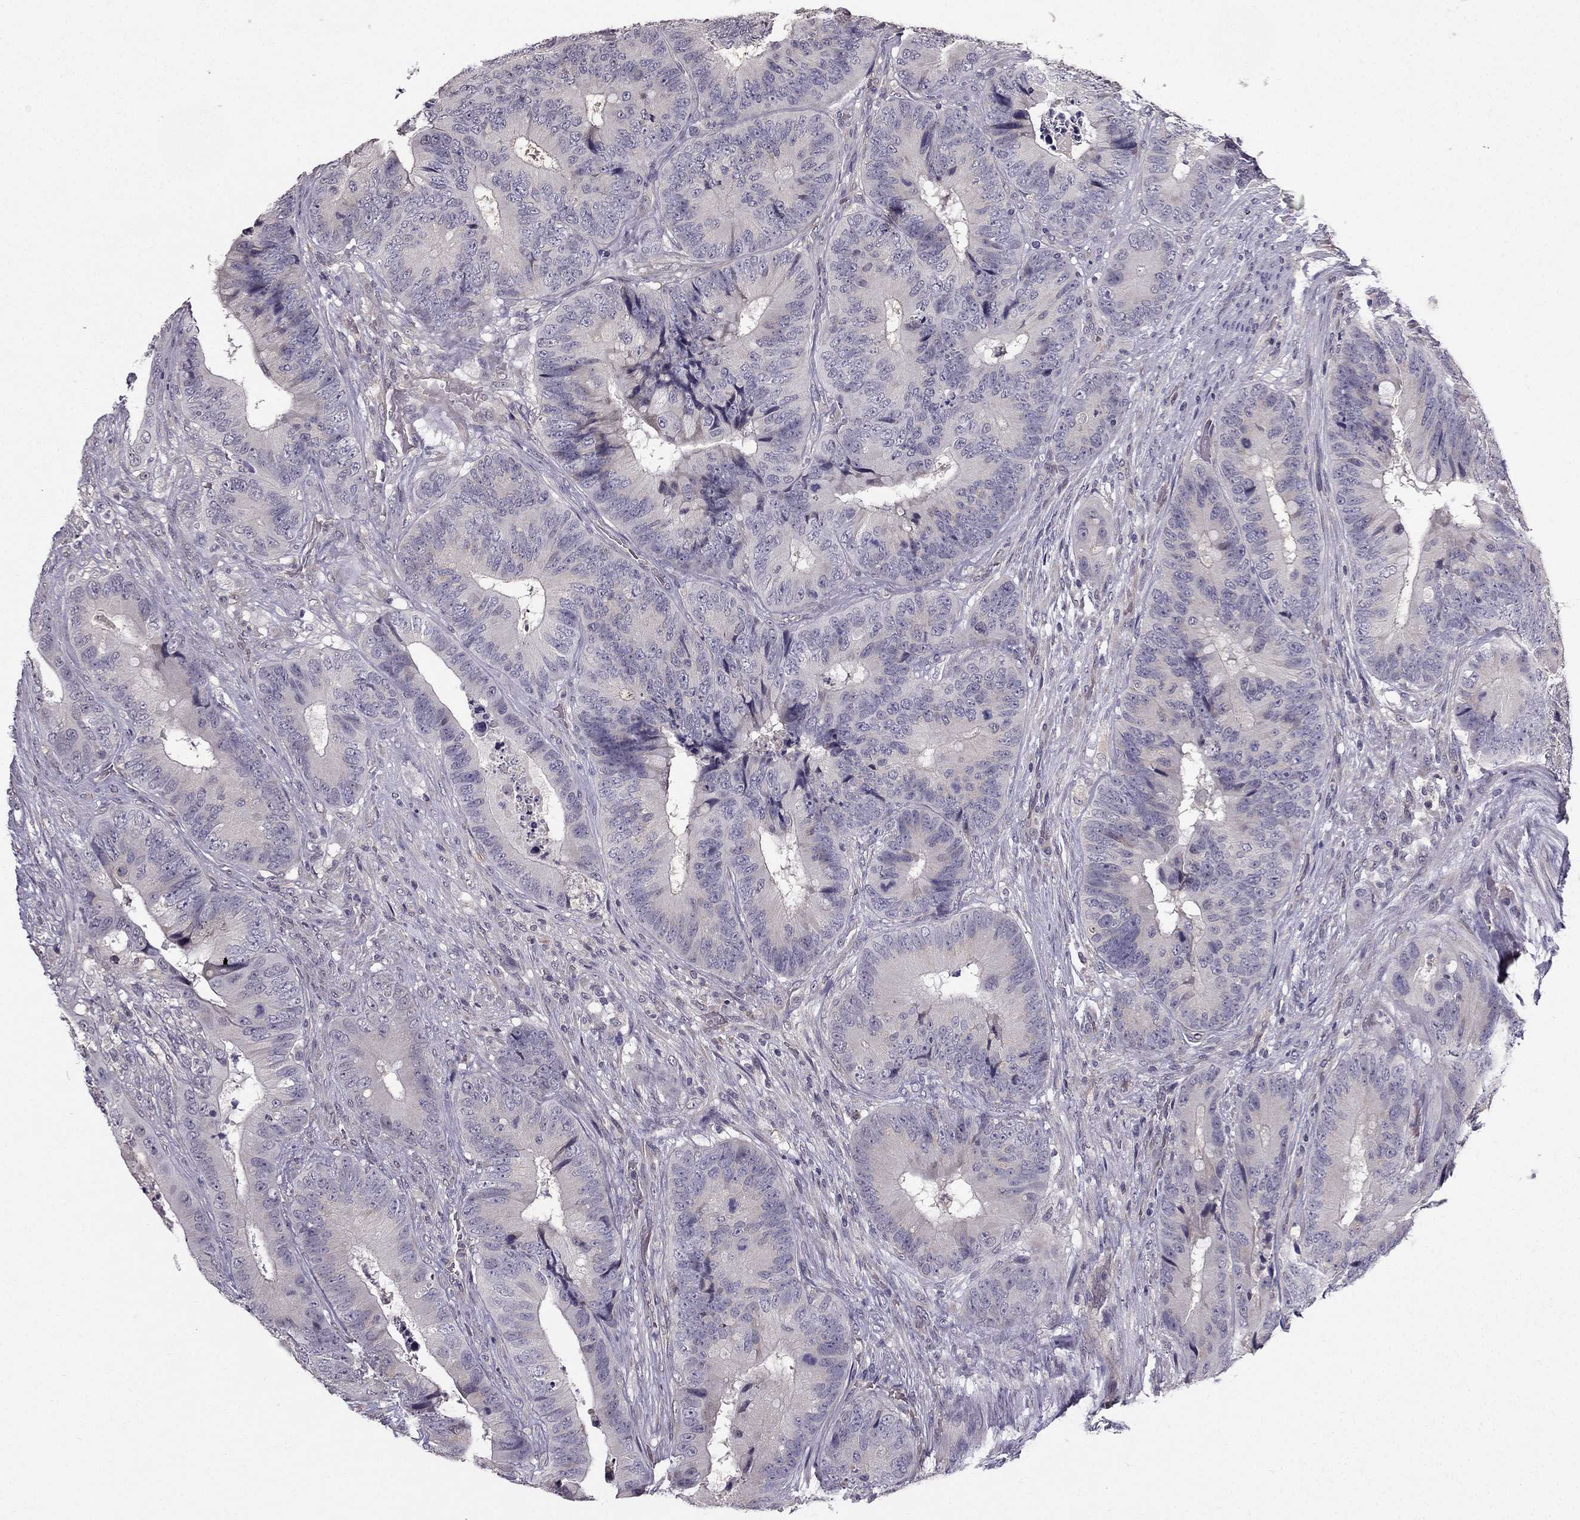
{"staining": {"intensity": "negative", "quantity": "none", "location": "none"}, "tissue": "colorectal cancer", "cell_type": "Tumor cells", "image_type": "cancer", "snomed": [{"axis": "morphology", "description": "Adenocarcinoma, NOS"}, {"axis": "topography", "description": "Colon"}], "caption": "Immunohistochemistry of human colorectal adenocarcinoma reveals no positivity in tumor cells.", "gene": "TSPYL5", "patient": {"sex": "male", "age": 84}}